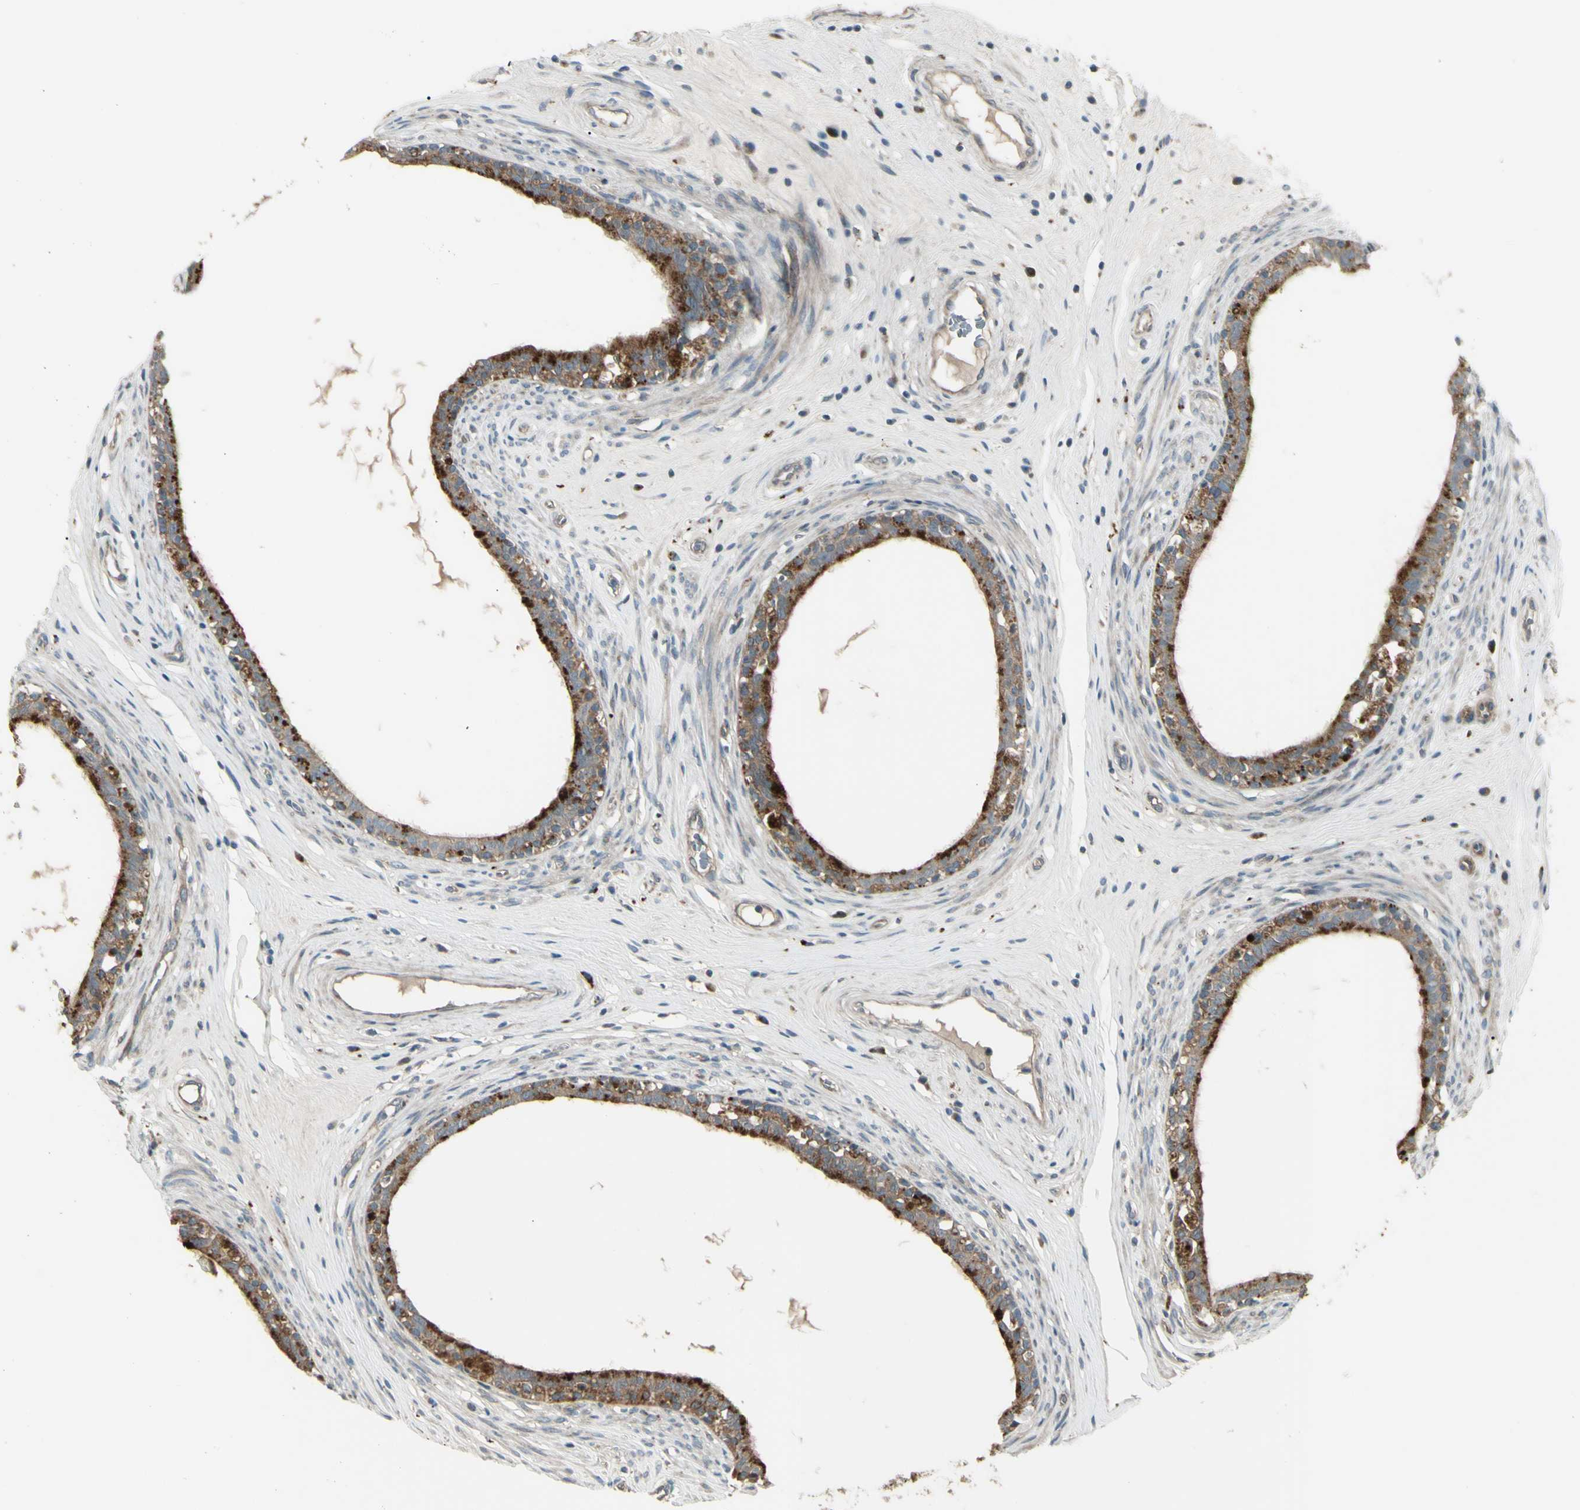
{"staining": {"intensity": "moderate", "quantity": ">75%", "location": "cytoplasmic/membranous"}, "tissue": "epididymis", "cell_type": "Glandular cells", "image_type": "normal", "snomed": [{"axis": "morphology", "description": "Normal tissue, NOS"}, {"axis": "morphology", "description": "Inflammation, NOS"}, {"axis": "topography", "description": "Epididymis"}], "caption": "Moderate cytoplasmic/membranous protein expression is seen in approximately >75% of glandular cells in epididymis. The staining was performed using DAB (3,3'-diaminobenzidine) to visualize the protein expression in brown, while the nuclei were stained in blue with hematoxylin (Magnification: 20x).", "gene": "OSTM1", "patient": {"sex": "male", "age": 84}}